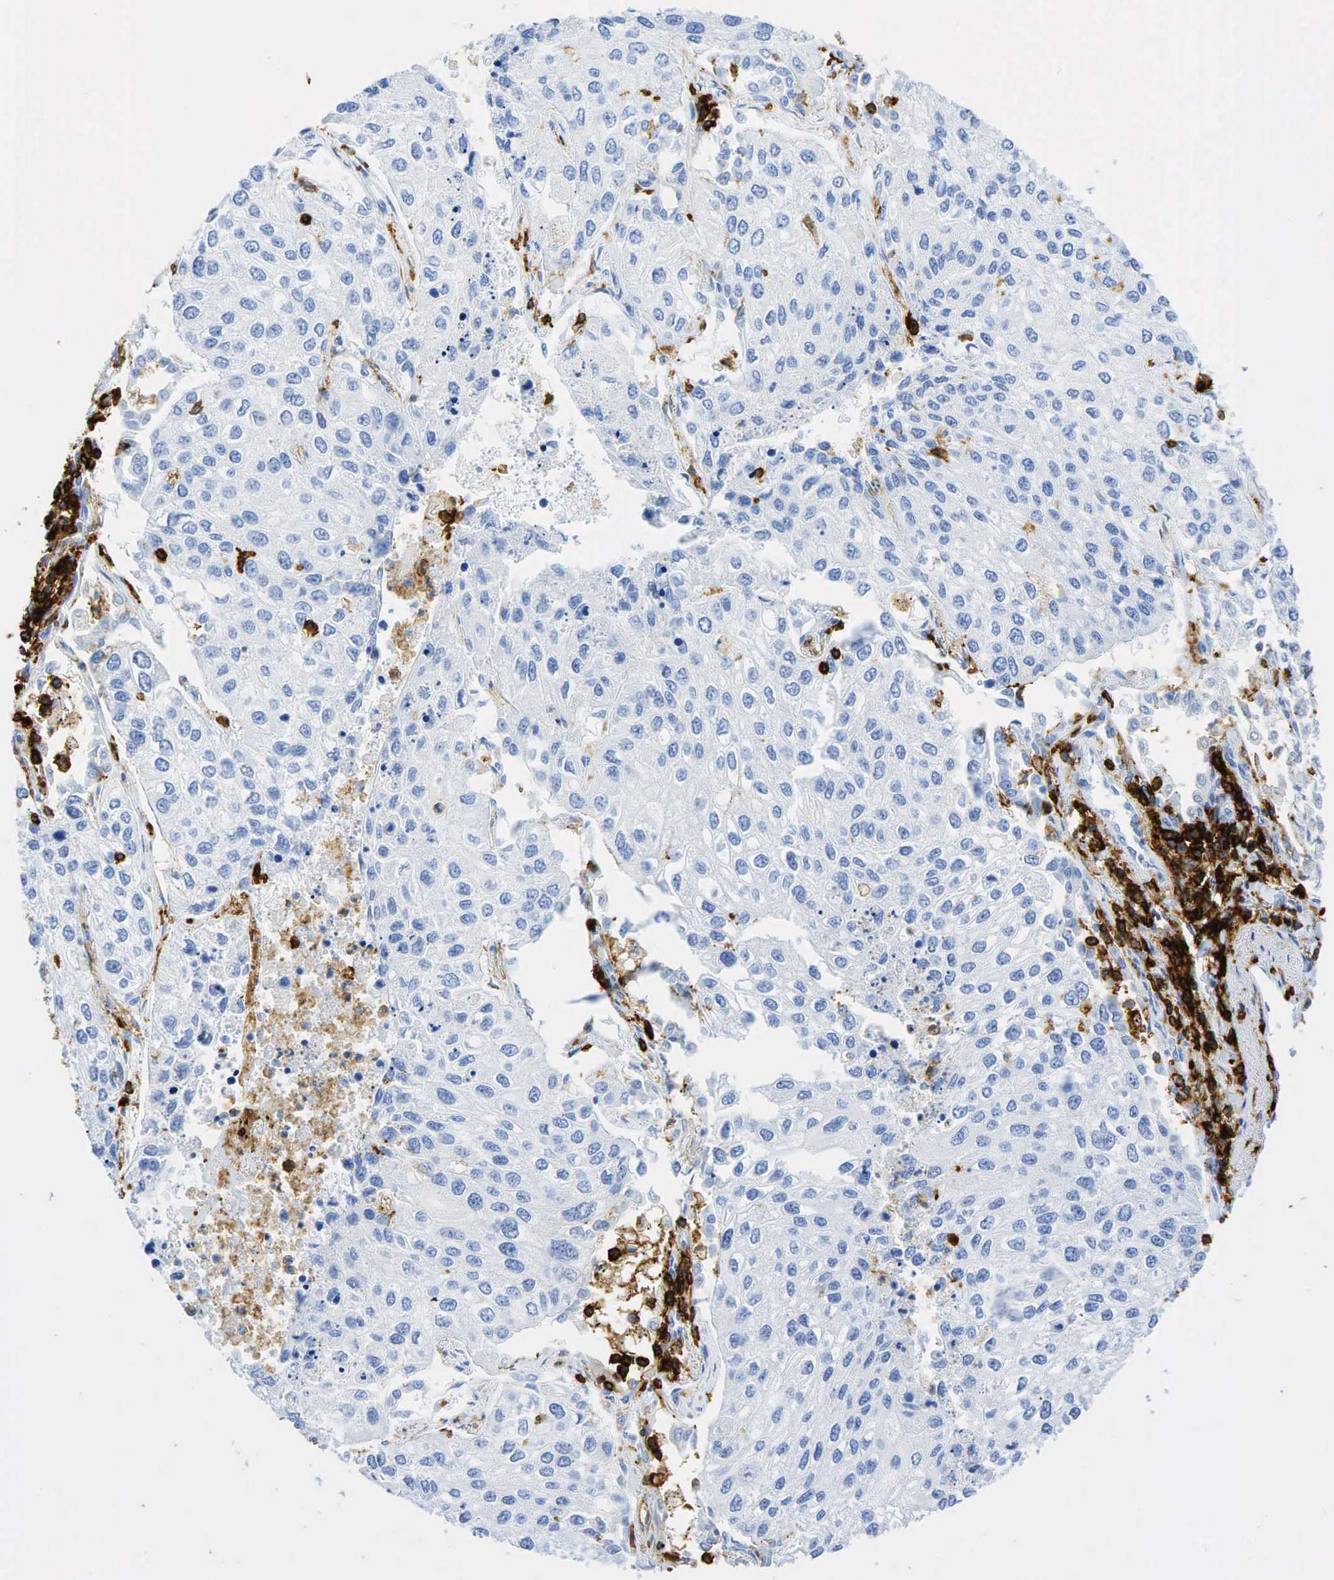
{"staining": {"intensity": "negative", "quantity": "none", "location": "none"}, "tissue": "lung cancer", "cell_type": "Tumor cells", "image_type": "cancer", "snomed": [{"axis": "morphology", "description": "Squamous cell carcinoma, NOS"}, {"axis": "topography", "description": "Lung"}], "caption": "The micrograph demonstrates no staining of tumor cells in lung squamous cell carcinoma.", "gene": "PTPRC", "patient": {"sex": "male", "age": 75}}